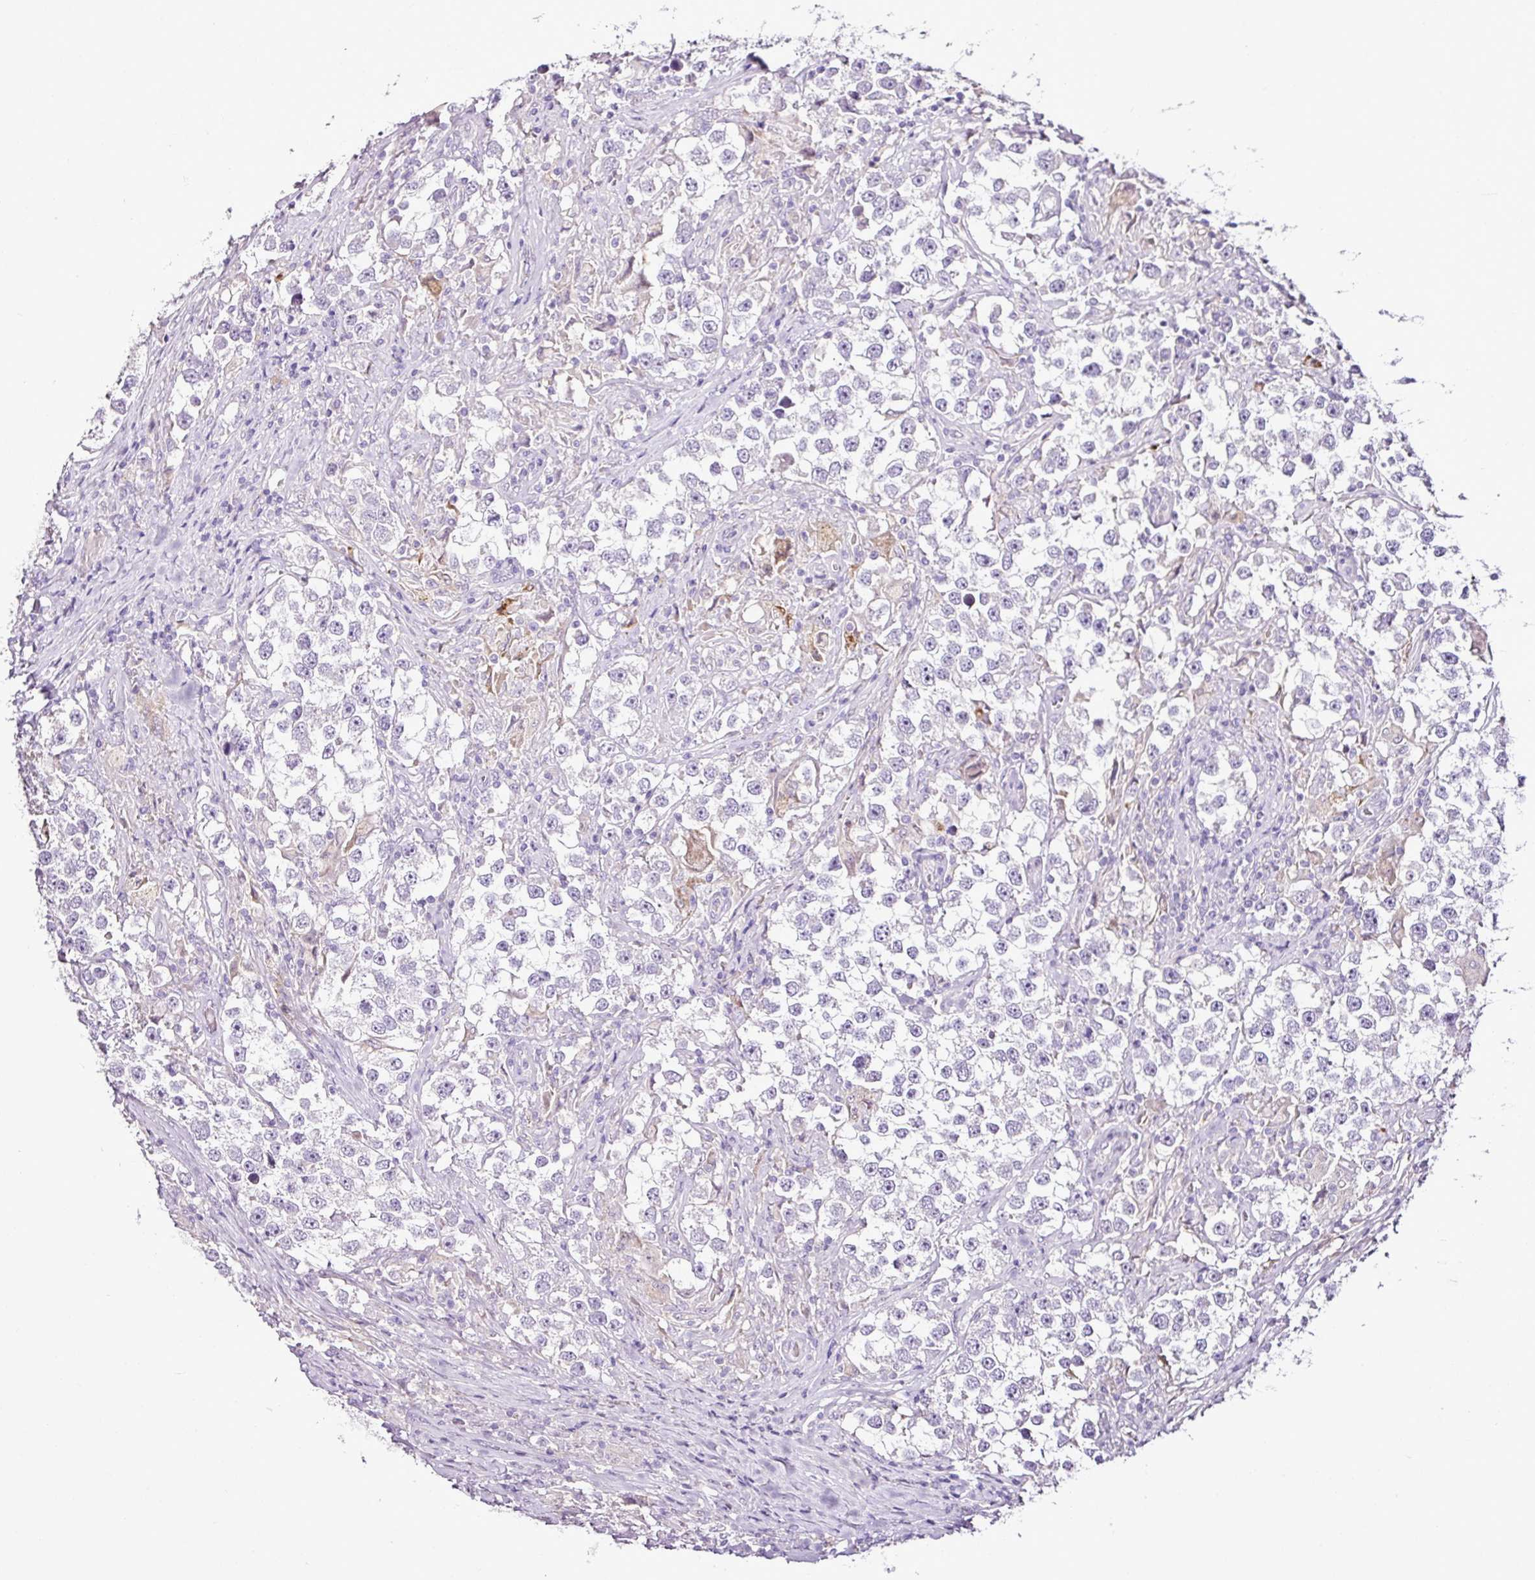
{"staining": {"intensity": "negative", "quantity": "none", "location": "none"}, "tissue": "testis cancer", "cell_type": "Tumor cells", "image_type": "cancer", "snomed": [{"axis": "morphology", "description": "Seminoma, NOS"}, {"axis": "topography", "description": "Testis"}], "caption": "Immunohistochemistry of human testis cancer (seminoma) demonstrates no staining in tumor cells.", "gene": "ESR1", "patient": {"sex": "male", "age": 46}}